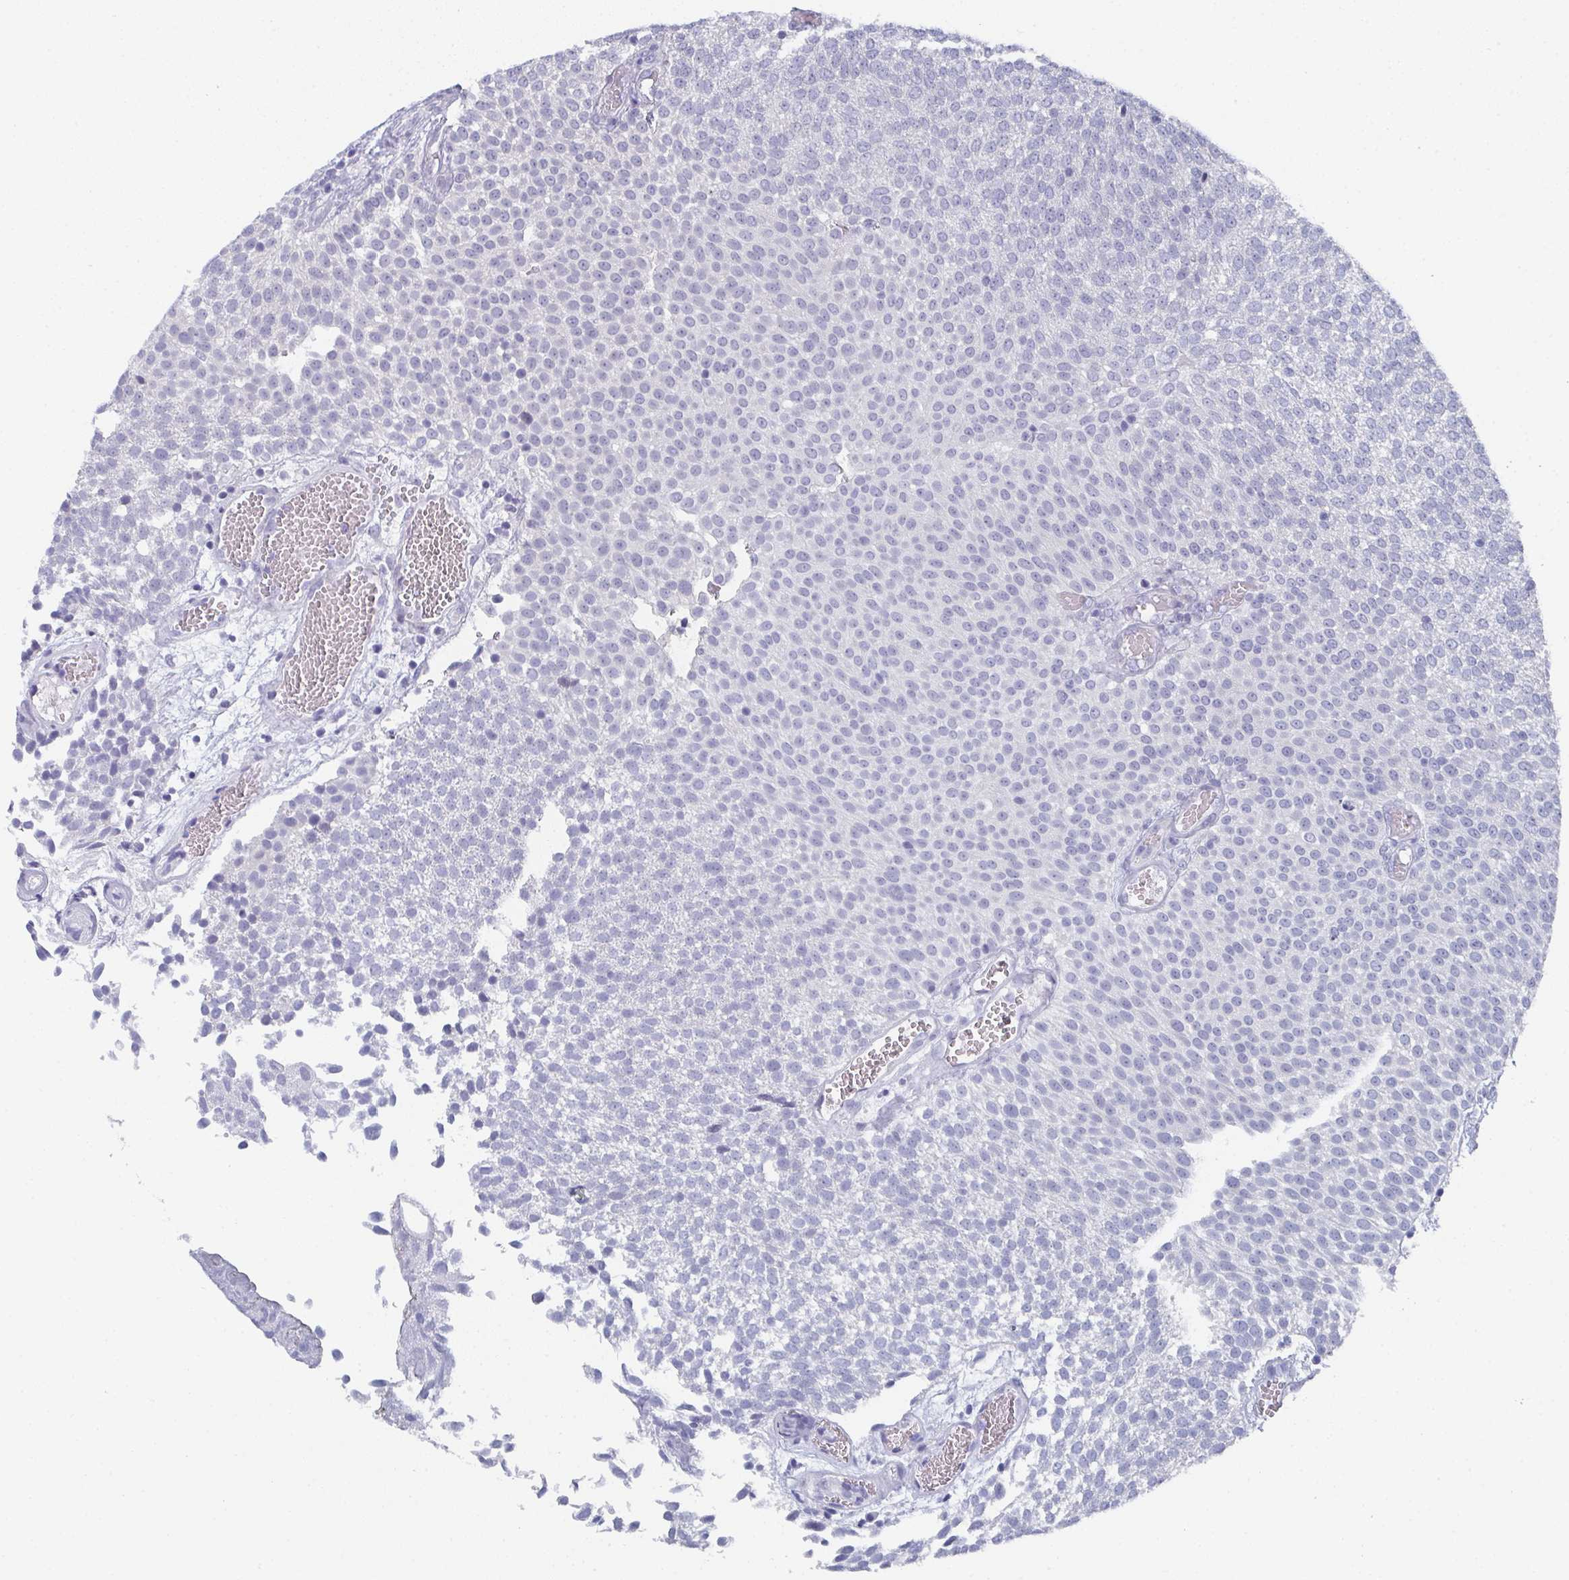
{"staining": {"intensity": "negative", "quantity": "none", "location": "none"}, "tissue": "urothelial cancer", "cell_type": "Tumor cells", "image_type": "cancer", "snomed": [{"axis": "morphology", "description": "Urothelial carcinoma, Low grade"}, {"axis": "topography", "description": "Urinary bladder"}], "caption": "An immunohistochemistry histopathology image of urothelial cancer is shown. There is no staining in tumor cells of urothelial cancer.", "gene": "DYDC2", "patient": {"sex": "female", "age": 79}}